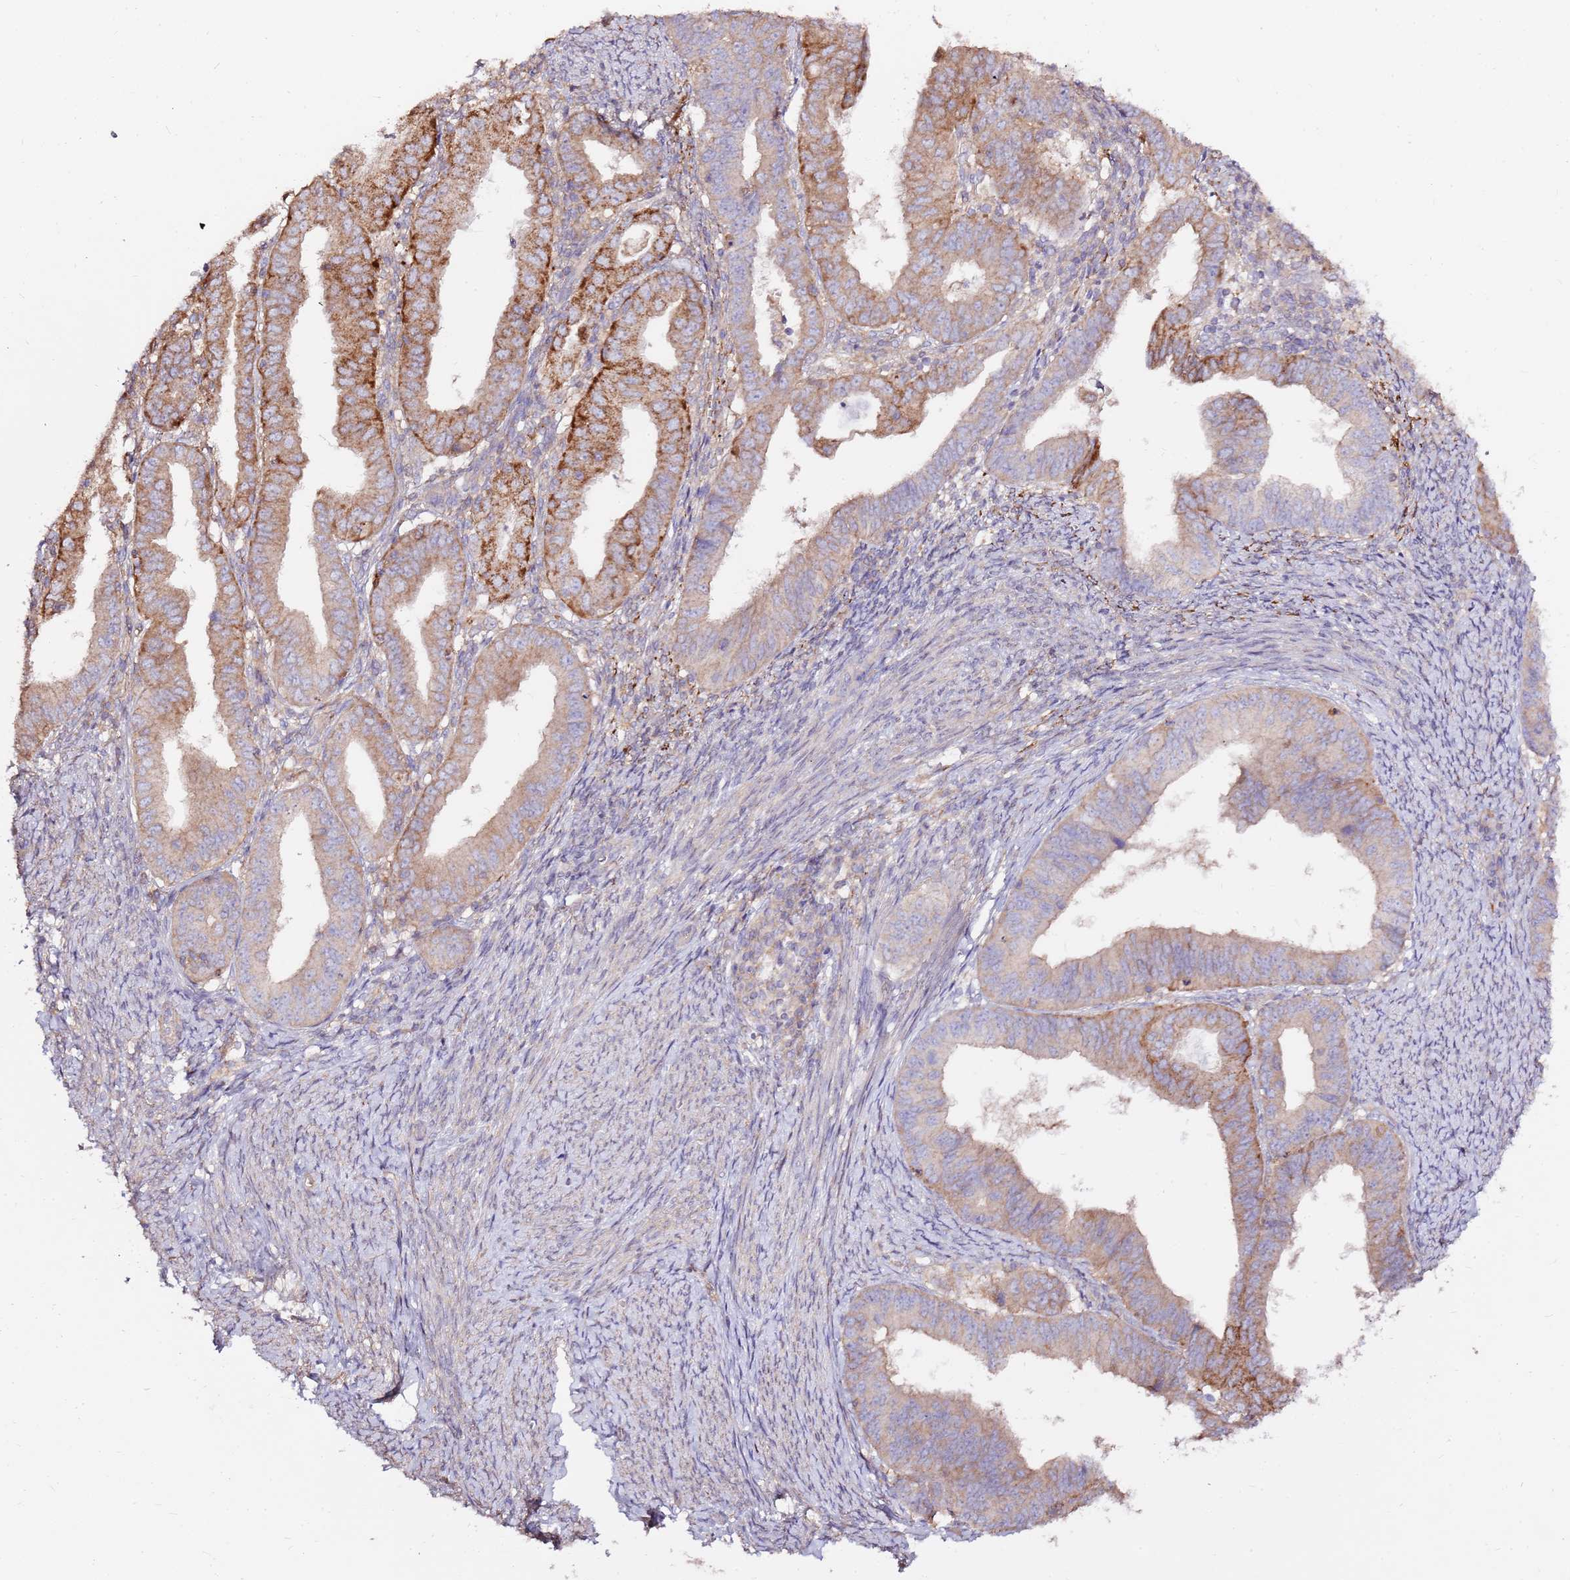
{"staining": {"intensity": "moderate", "quantity": "25%-75%", "location": "cytoplasmic/membranous"}, "tissue": "endometrial cancer", "cell_type": "Tumor cells", "image_type": "cancer", "snomed": [{"axis": "morphology", "description": "Adenocarcinoma, NOS"}, {"axis": "topography", "description": "Endometrium"}], "caption": "Immunohistochemistry image of endometrial adenocarcinoma stained for a protein (brown), which reveals medium levels of moderate cytoplasmic/membranous staining in about 25%-75% of tumor cells.", "gene": "EVA1B", "patient": {"sex": "female", "age": 56}}